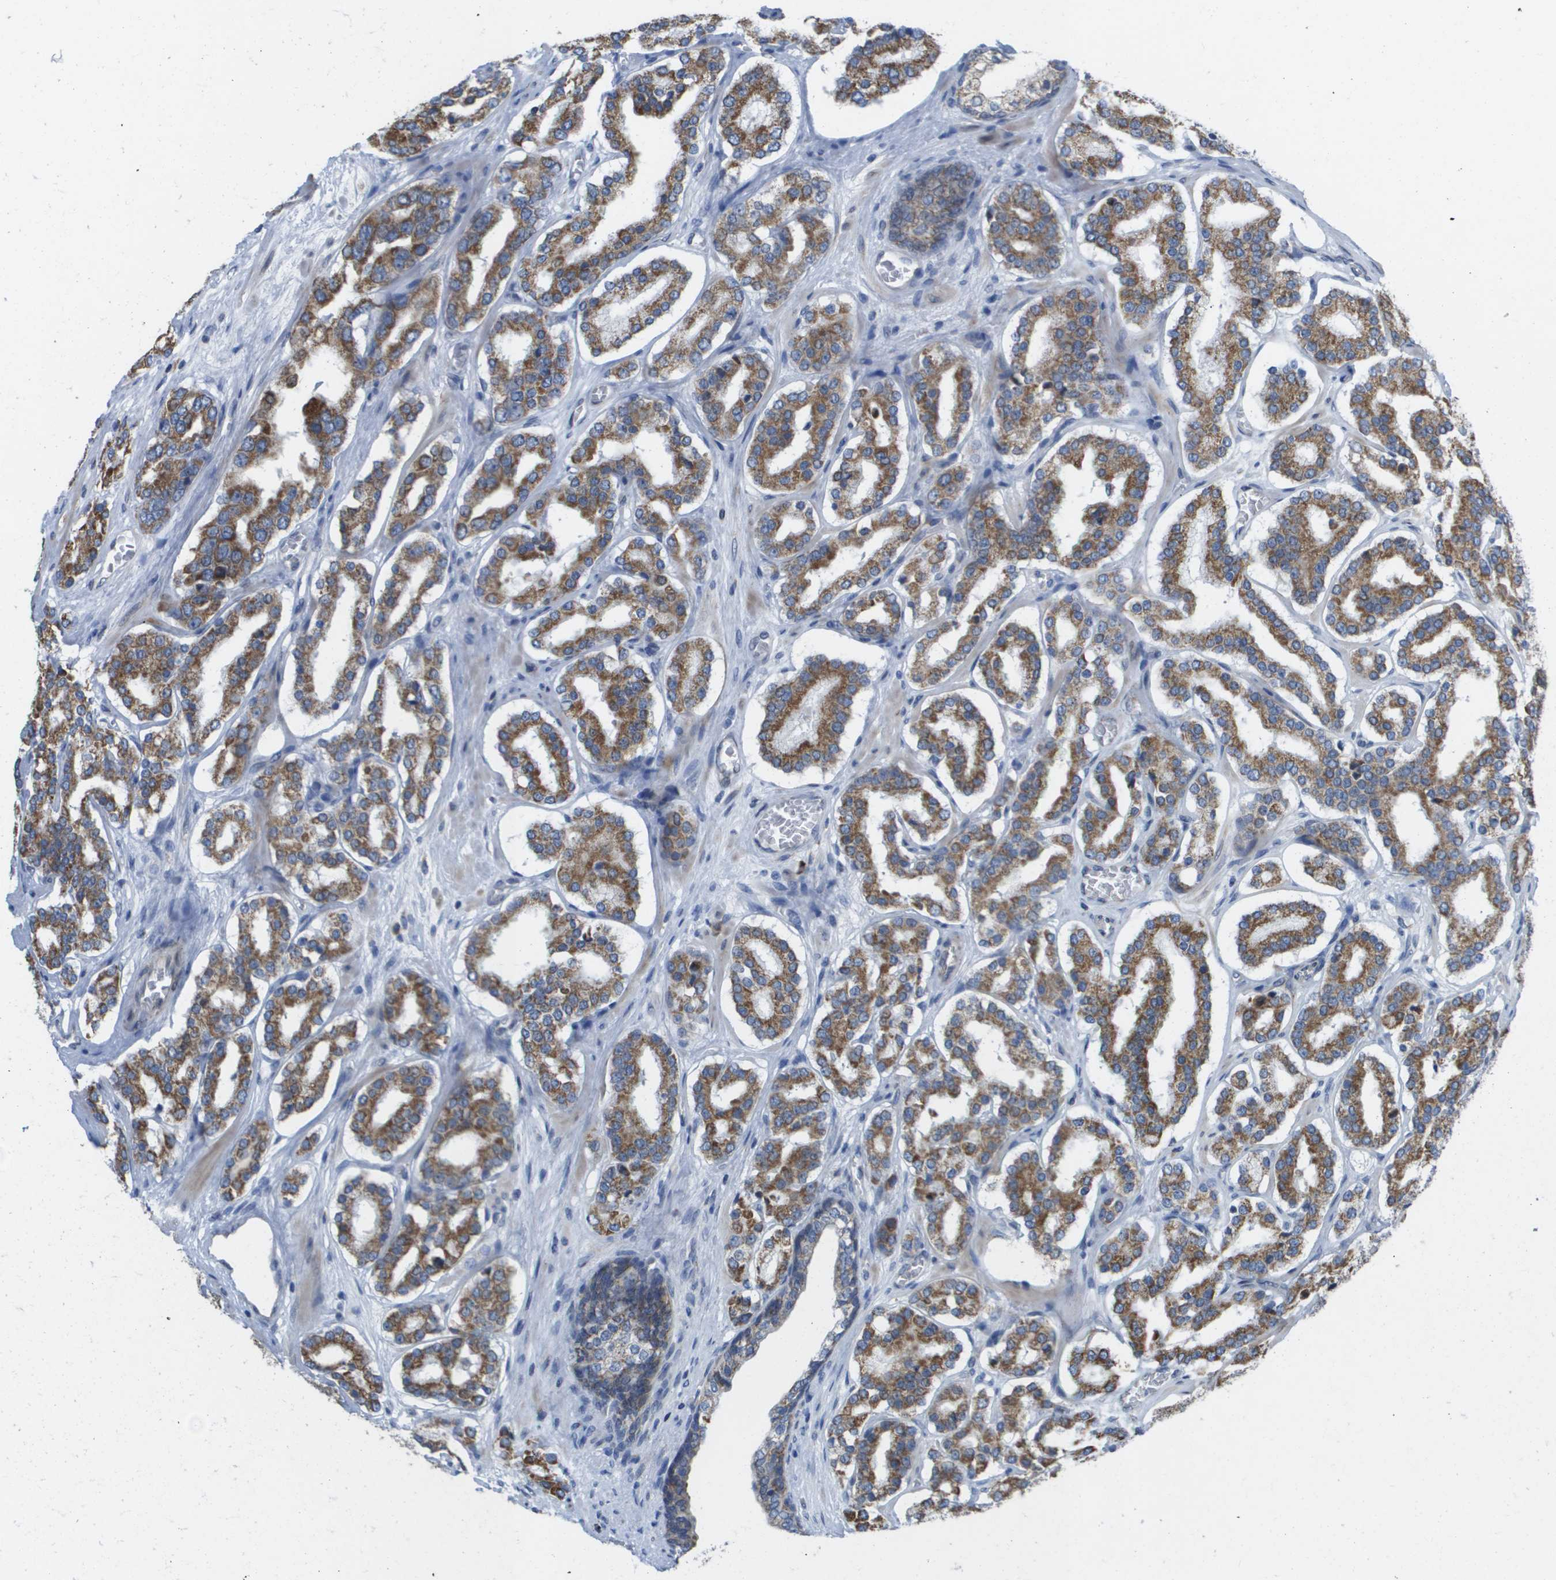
{"staining": {"intensity": "moderate", "quantity": ">75%", "location": "cytoplasmic/membranous"}, "tissue": "prostate cancer", "cell_type": "Tumor cells", "image_type": "cancer", "snomed": [{"axis": "morphology", "description": "Adenocarcinoma, High grade"}, {"axis": "topography", "description": "Prostate"}], "caption": "High-power microscopy captured an immunohistochemistry (IHC) image of prostate high-grade adenocarcinoma, revealing moderate cytoplasmic/membranous expression in approximately >75% of tumor cells. (brown staining indicates protein expression, while blue staining denotes nuclei).", "gene": "TMEM223", "patient": {"sex": "male", "age": 60}}